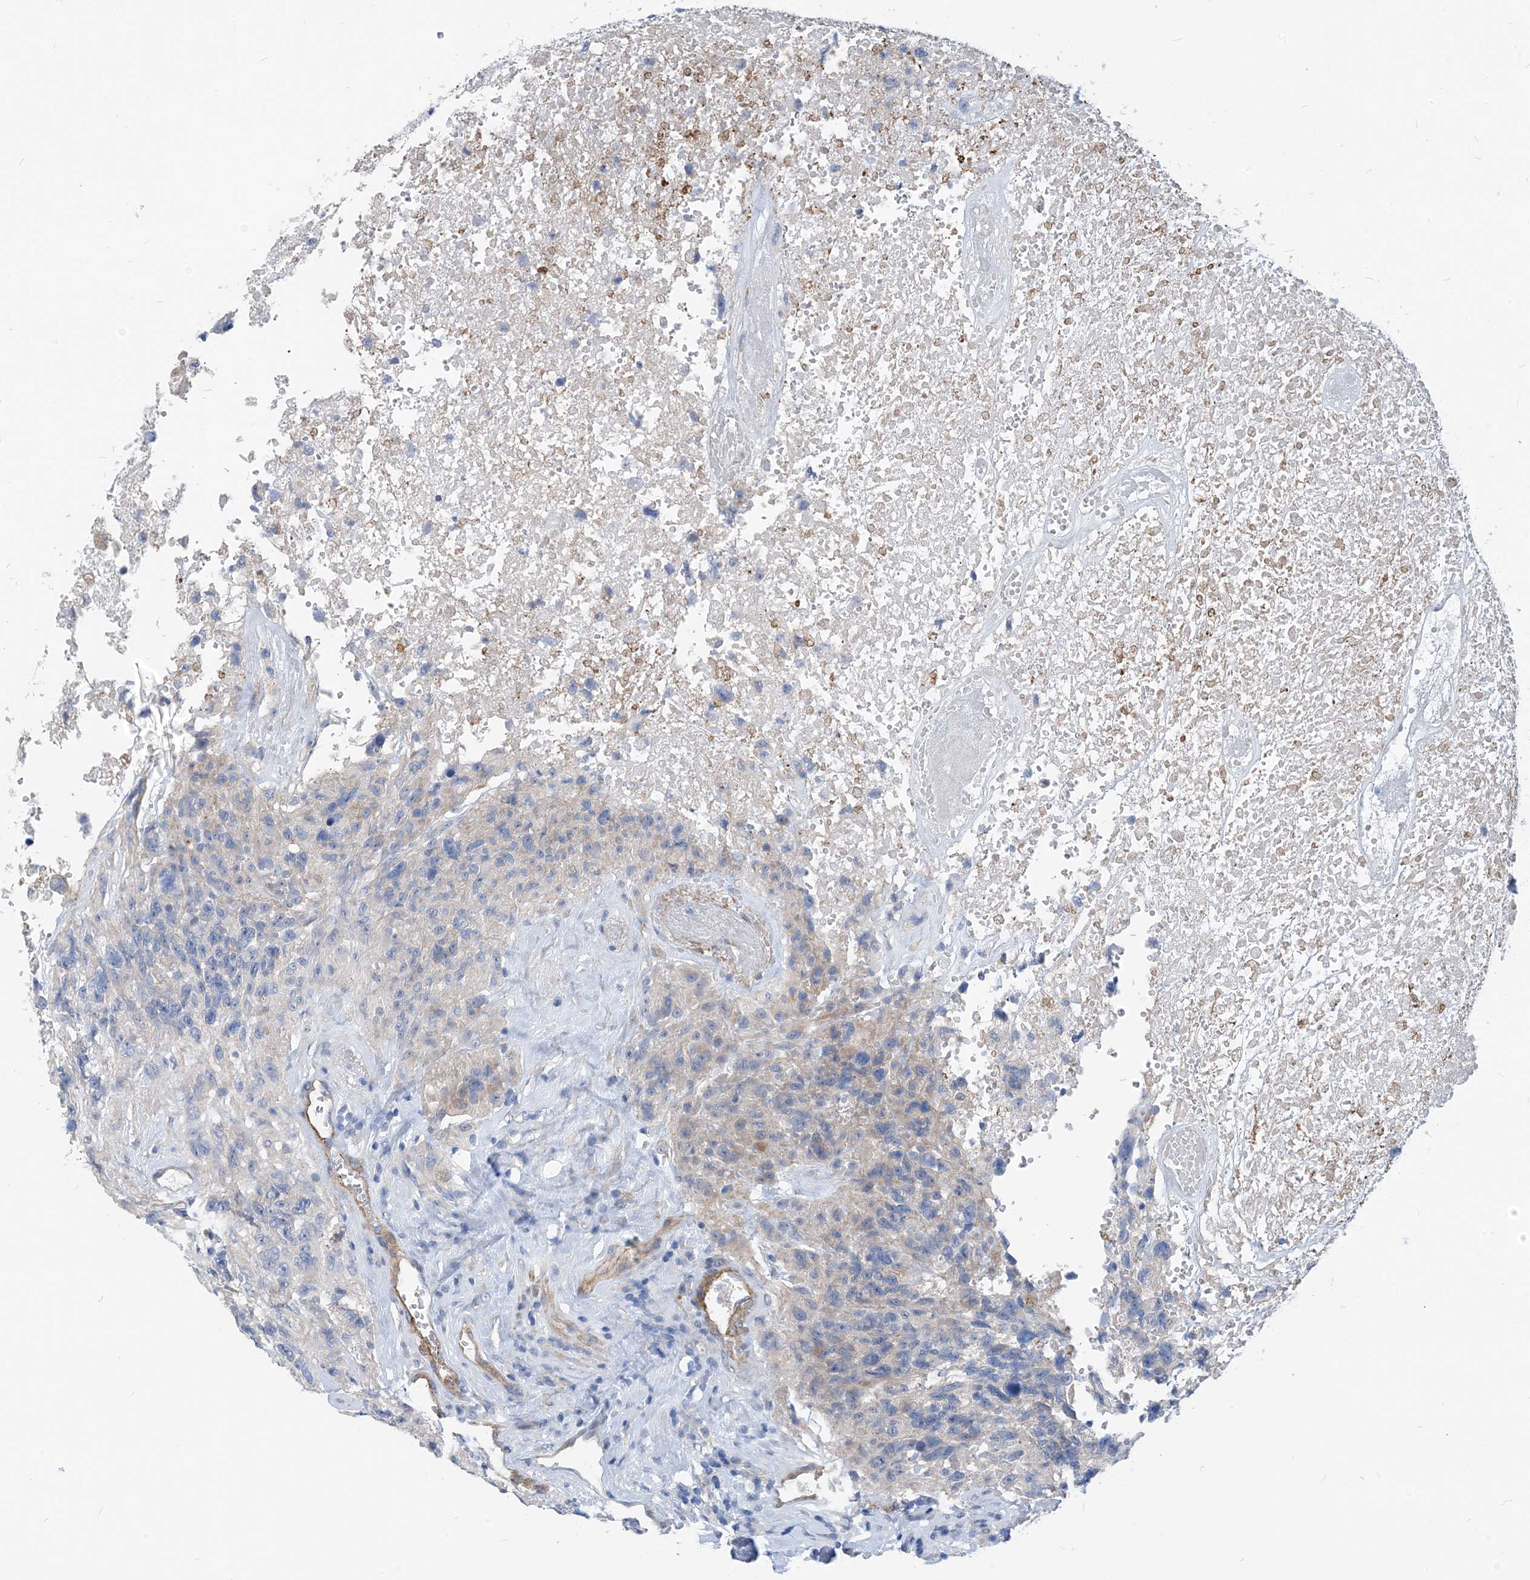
{"staining": {"intensity": "weak", "quantity": "<25%", "location": "cytoplasmic/membranous"}, "tissue": "glioma", "cell_type": "Tumor cells", "image_type": "cancer", "snomed": [{"axis": "morphology", "description": "Glioma, malignant, High grade"}, {"axis": "topography", "description": "Brain"}], "caption": "Protein analysis of glioma shows no significant positivity in tumor cells.", "gene": "PLEKHA3", "patient": {"sex": "male", "age": 69}}